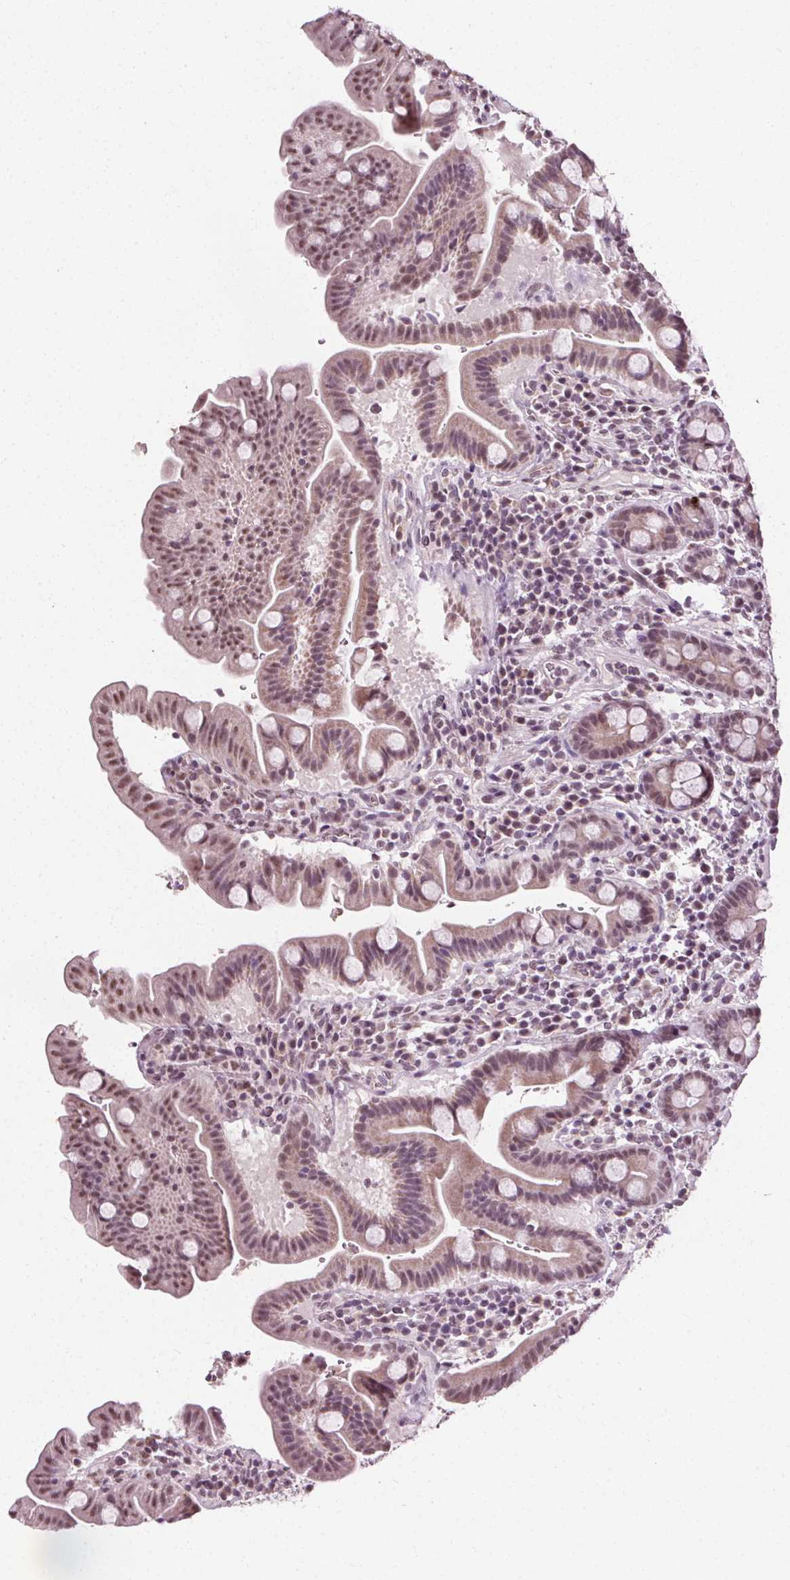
{"staining": {"intensity": "weak", "quantity": "25%-75%", "location": "cytoplasmic/membranous,nuclear"}, "tissue": "small intestine", "cell_type": "Glandular cells", "image_type": "normal", "snomed": [{"axis": "morphology", "description": "Normal tissue, NOS"}, {"axis": "topography", "description": "Small intestine"}], "caption": "Immunohistochemical staining of normal human small intestine demonstrates low levels of weak cytoplasmic/membranous,nuclear staining in approximately 25%-75% of glandular cells. (brown staining indicates protein expression, while blue staining denotes nuclei).", "gene": "CEBPA", "patient": {"sex": "male", "age": 26}}